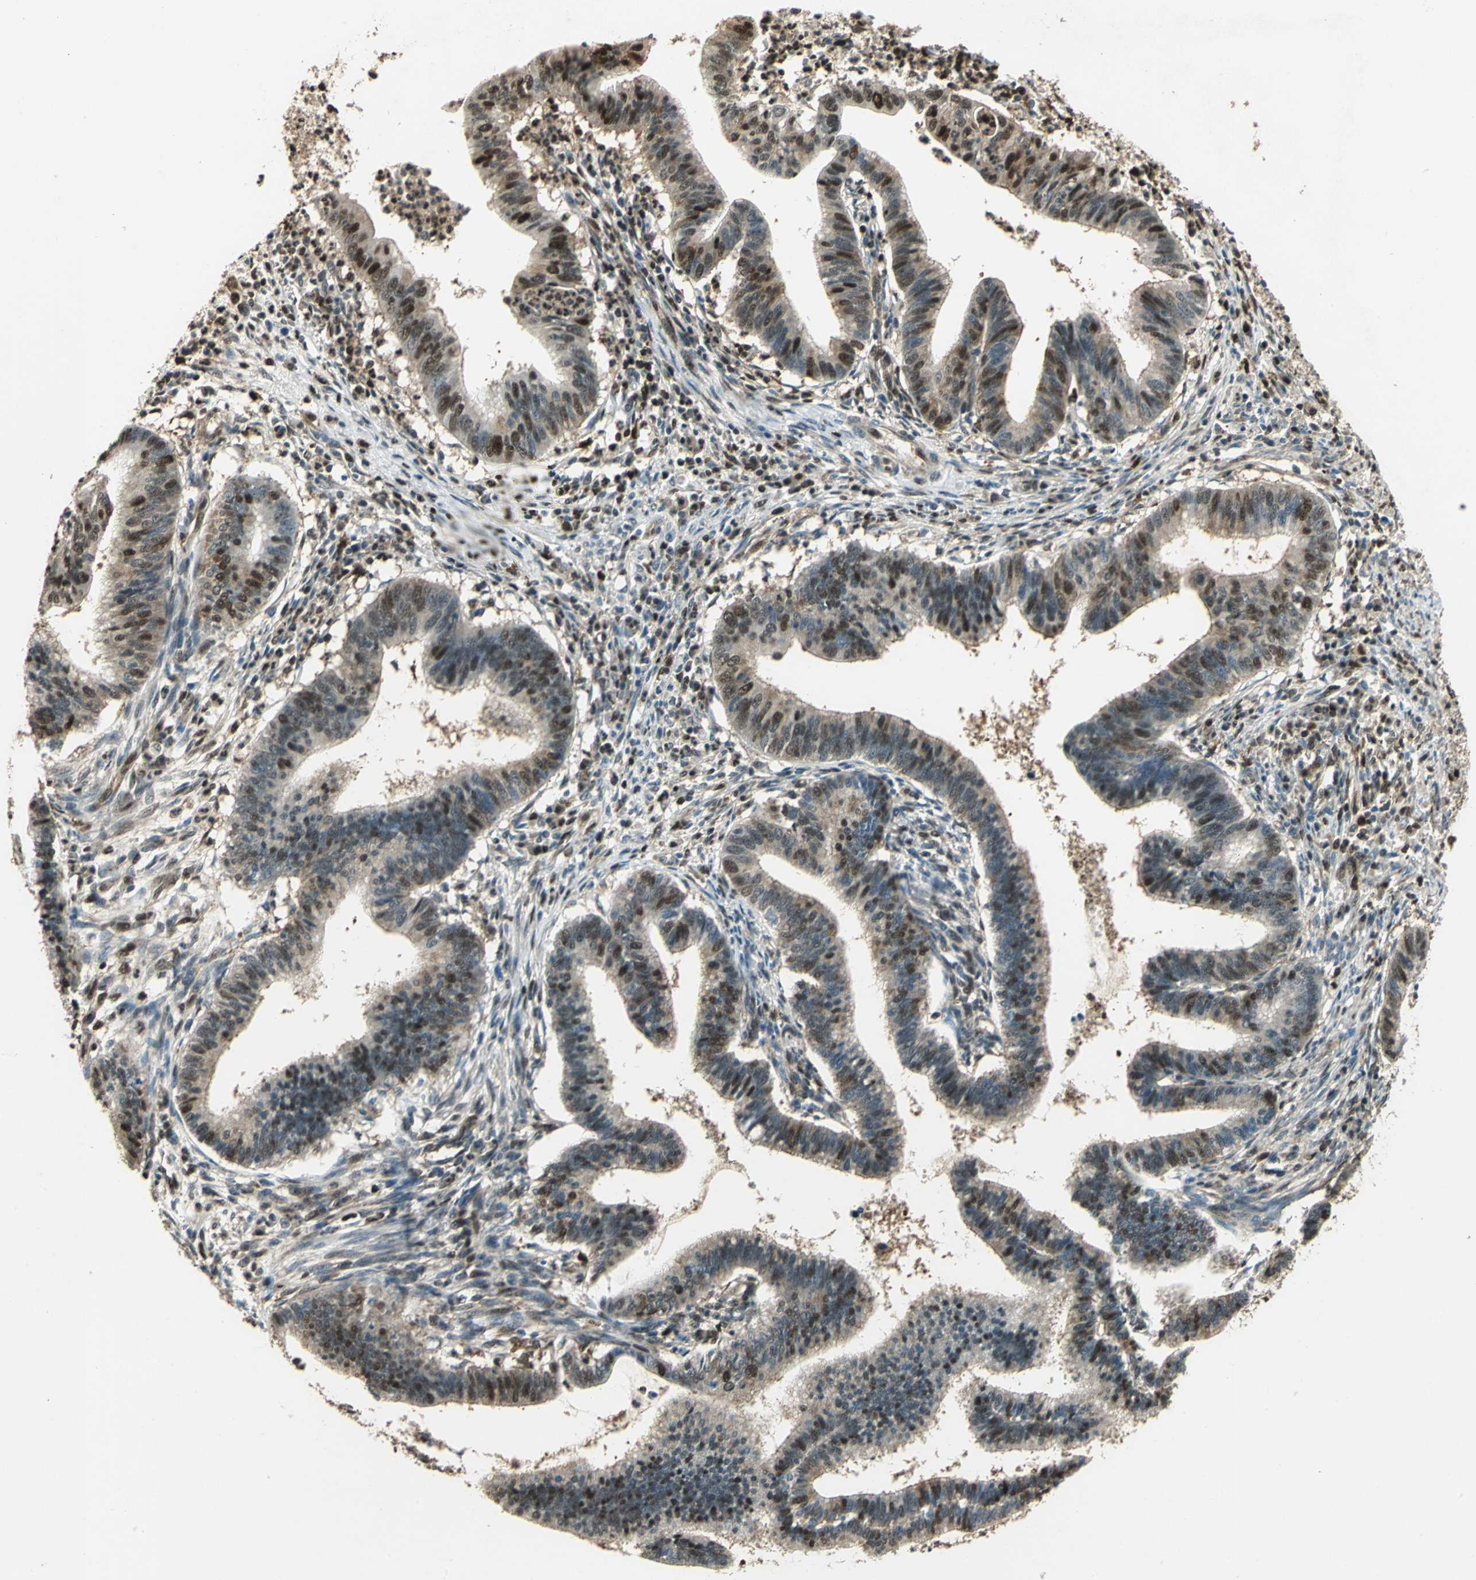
{"staining": {"intensity": "moderate", "quantity": ">75%", "location": "cytoplasmic/membranous,nuclear"}, "tissue": "cervical cancer", "cell_type": "Tumor cells", "image_type": "cancer", "snomed": [{"axis": "morphology", "description": "Adenocarcinoma, NOS"}, {"axis": "topography", "description": "Cervix"}], "caption": "Immunohistochemical staining of cervical cancer displays moderate cytoplasmic/membranous and nuclear protein staining in approximately >75% of tumor cells.", "gene": "PPP1R13L", "patient": {"sex": "female", "age": 36}}